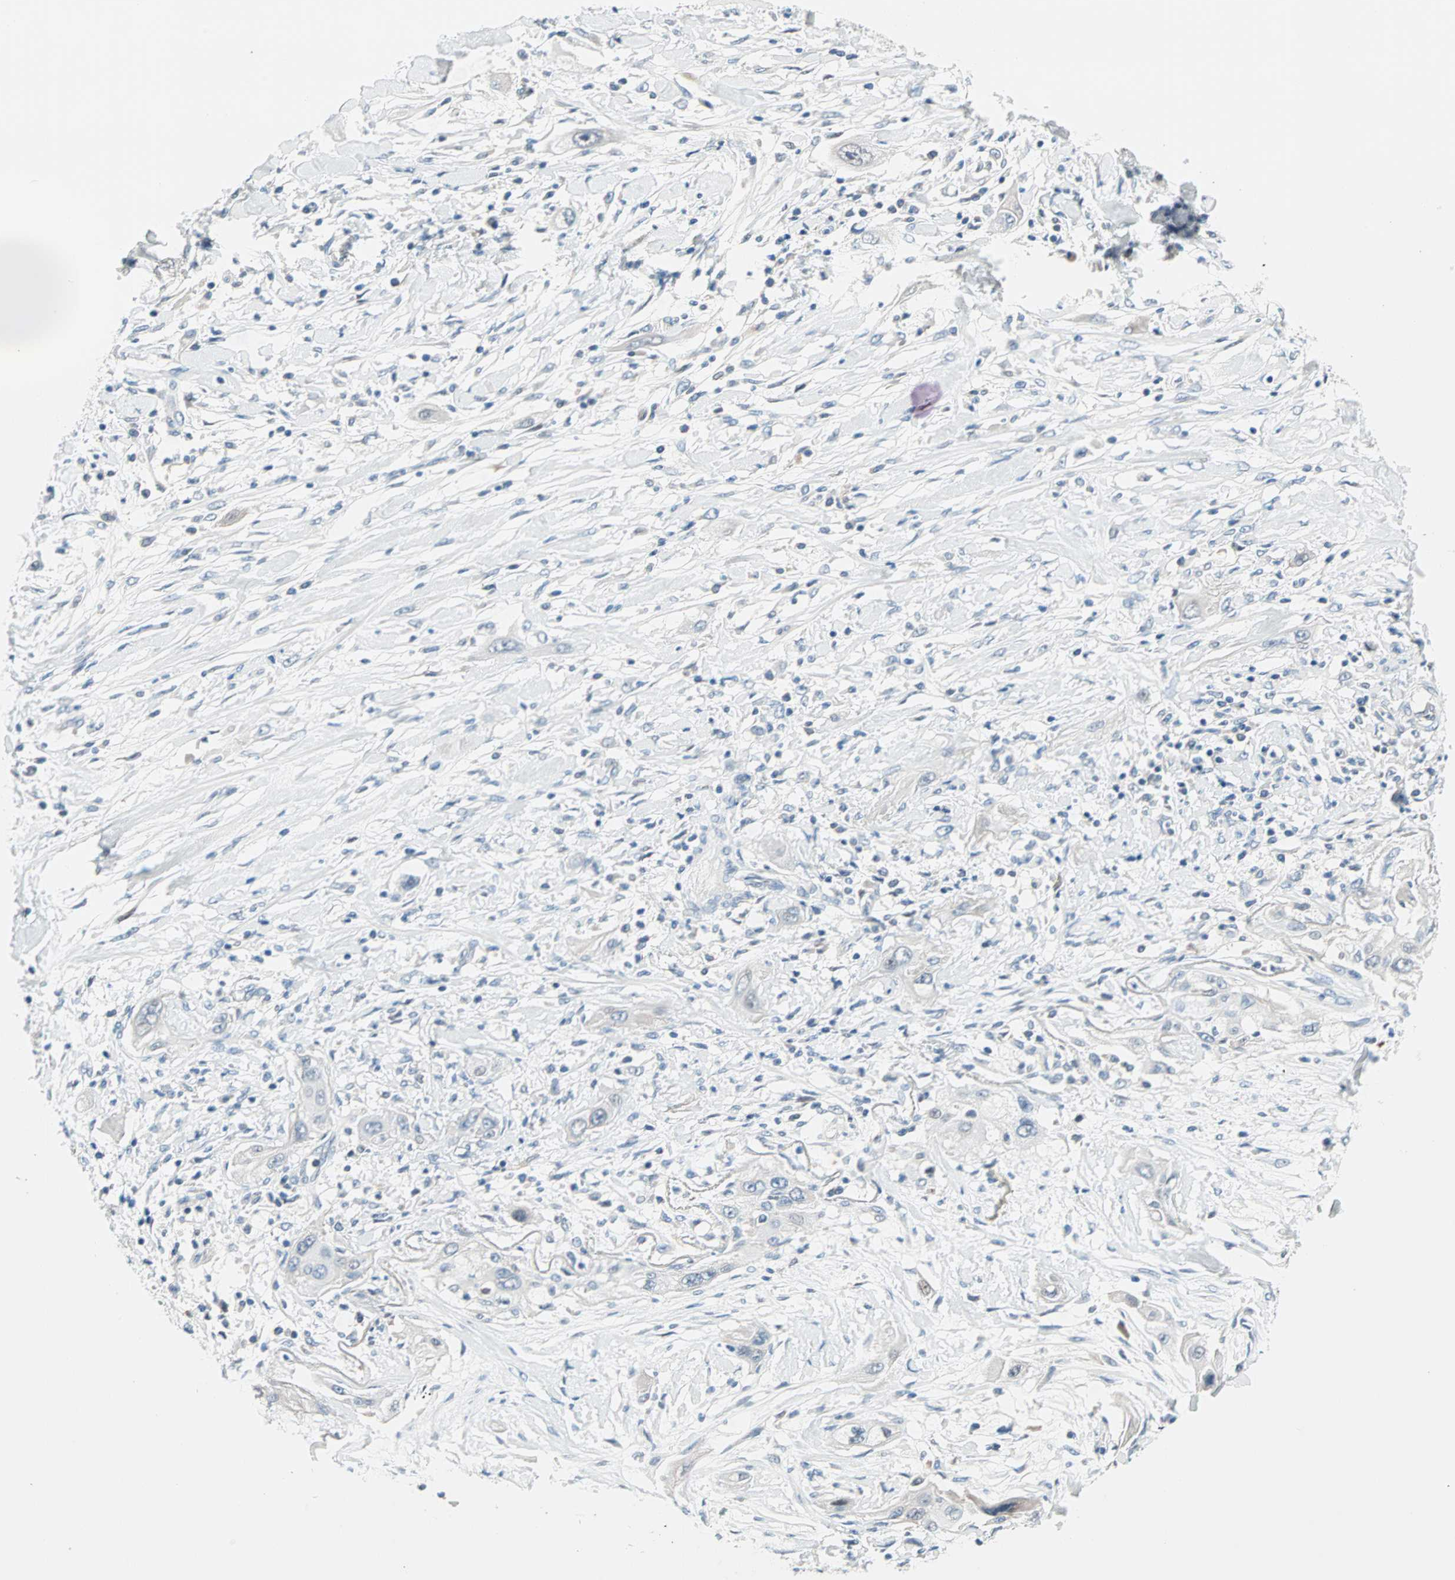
{"staining": {"intensity": "negative", "quantity": "none", "location": "none"}, "tissue": "lung cancer", "cell_type": "Tumor cells", "image_type": "cancer", "snomed": [{"axis": "morphology", "description": "Squamous cell carcinoma, NOS"}, {"axis": "topography", "description": "Lung"}], "caption": "Tumor cells show no significant expression in squamous cell carcinoma (lung). (IHC, brightfield microscopy, high magnification).", "gene": "TMEM163", "patient": {"sex": "female", "age": 47}}